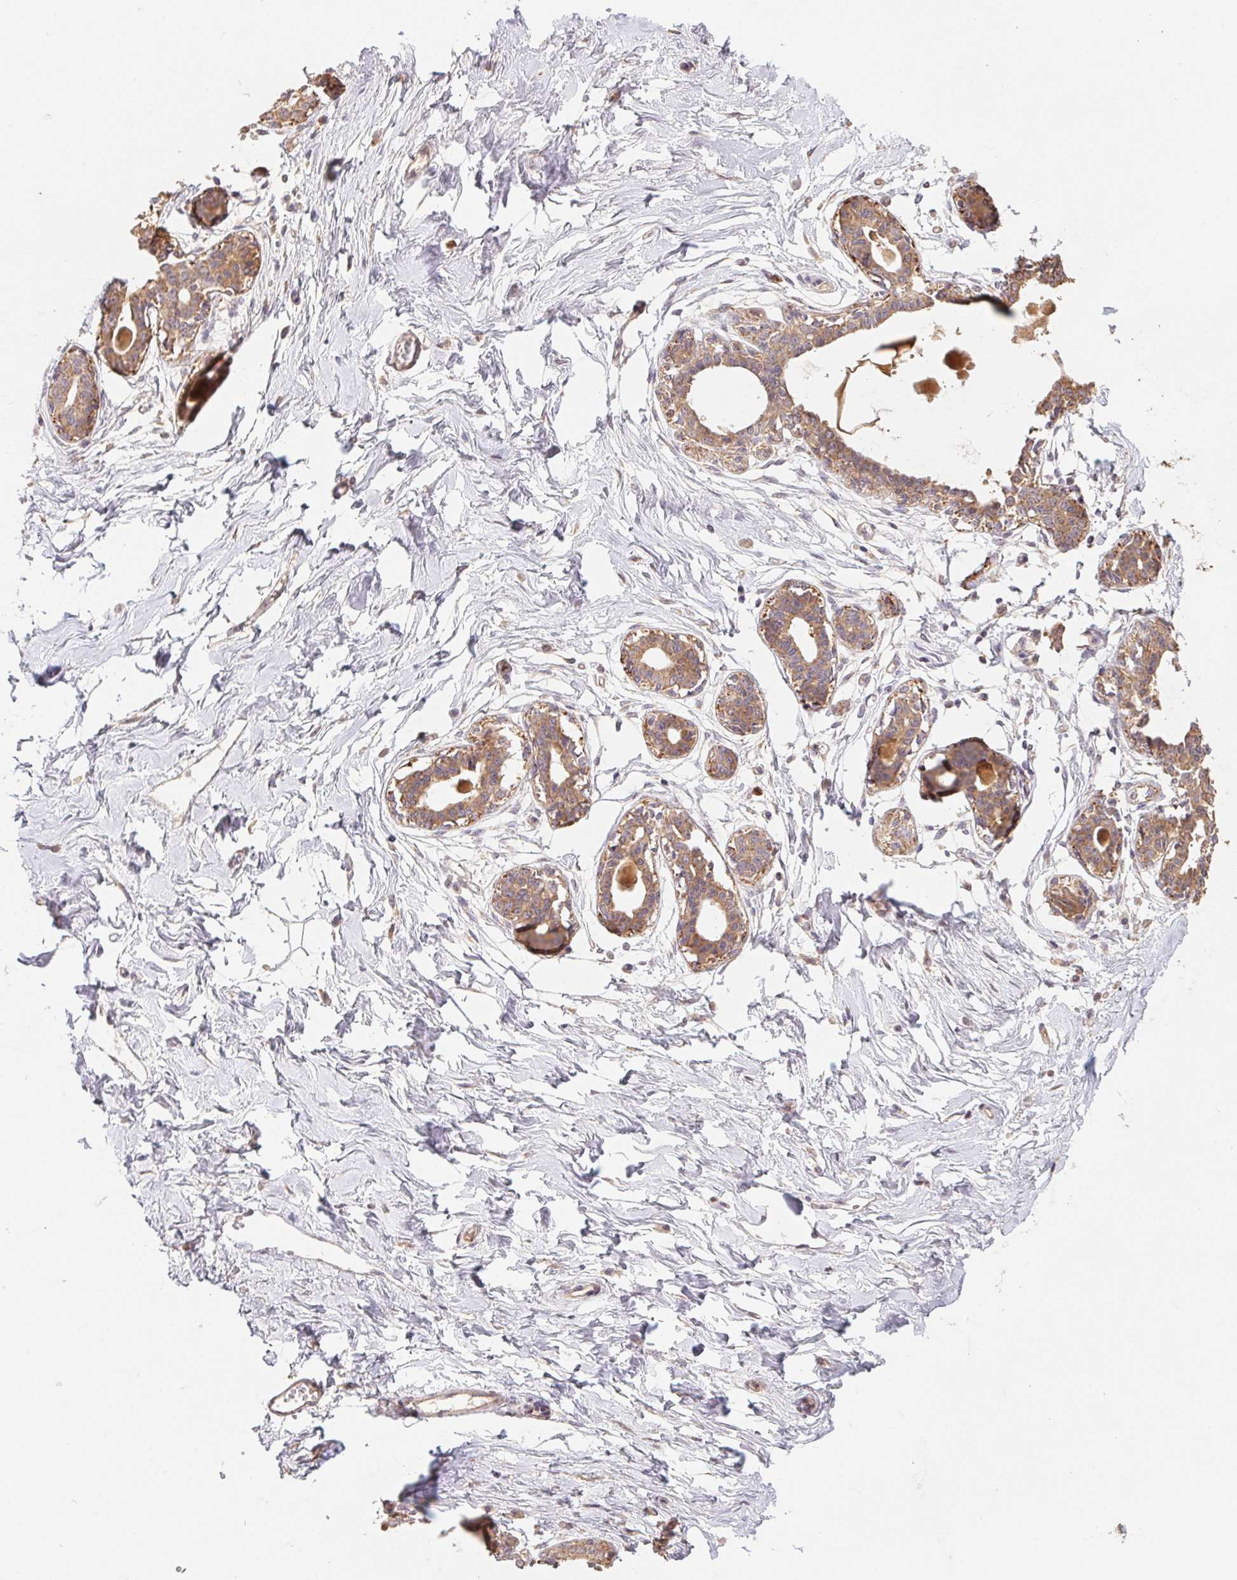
{"staining": {"intensity": "negative", "quantity": "none", "location": "none"}, "tissue": "breast", "cell_type": "Adipocytes", "image_type": "normal", "snomed": [{"axis": "morphology", "description": "Normal tissue, NOS"}, {"axis": "topography", "description": "Breast"}], "caption": "DAB (3,3'-diaminobenzidine) immunohistochemical staining of benign breast reveals no significant staining in adipocytes.", "gene": "RAB11A", "patient": {"sex": "female", "age": 45}}